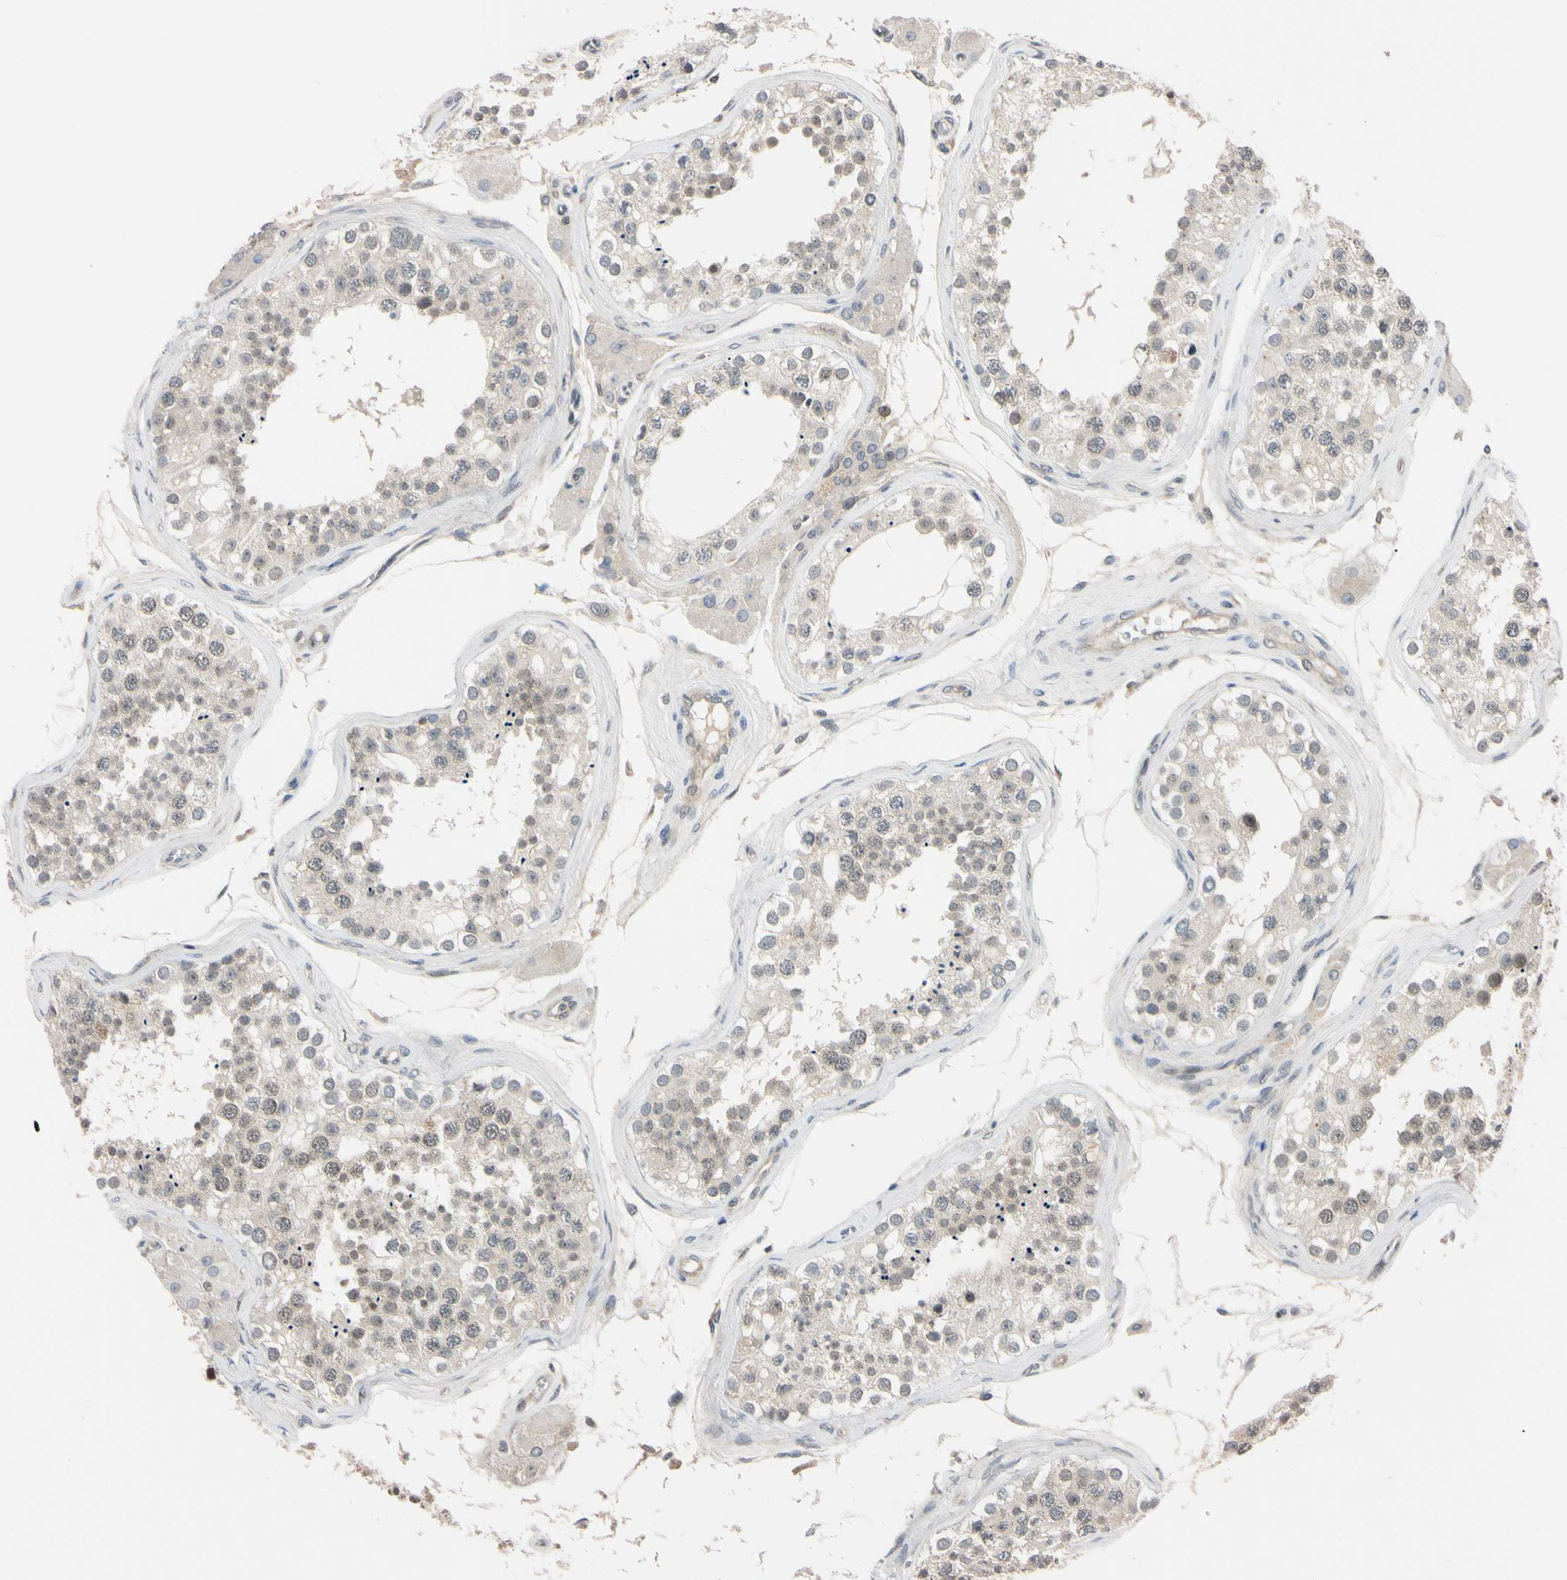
{"staining": {"intensity": "weak", "quantity": "25%-75%", "location": "cytoplasmic/membranous,nuclear"}, "tissue": "testis", "cell_type": "Cells in seminiferous ducts", "image_type": "normal", "snomed": [{"axis": "morphology", "description": "Normal tissue, NOS"}, {"axis": "topography", "description": "Testis"}], "caption": "Protein analysis of normal testis reveals weak cytoplasmic/membranous,nuclear staining in about 25%-75% of cells in seminiferous ducts.", "gene": "UBE2I", "patient": {"sex": "male", "age": 68}}